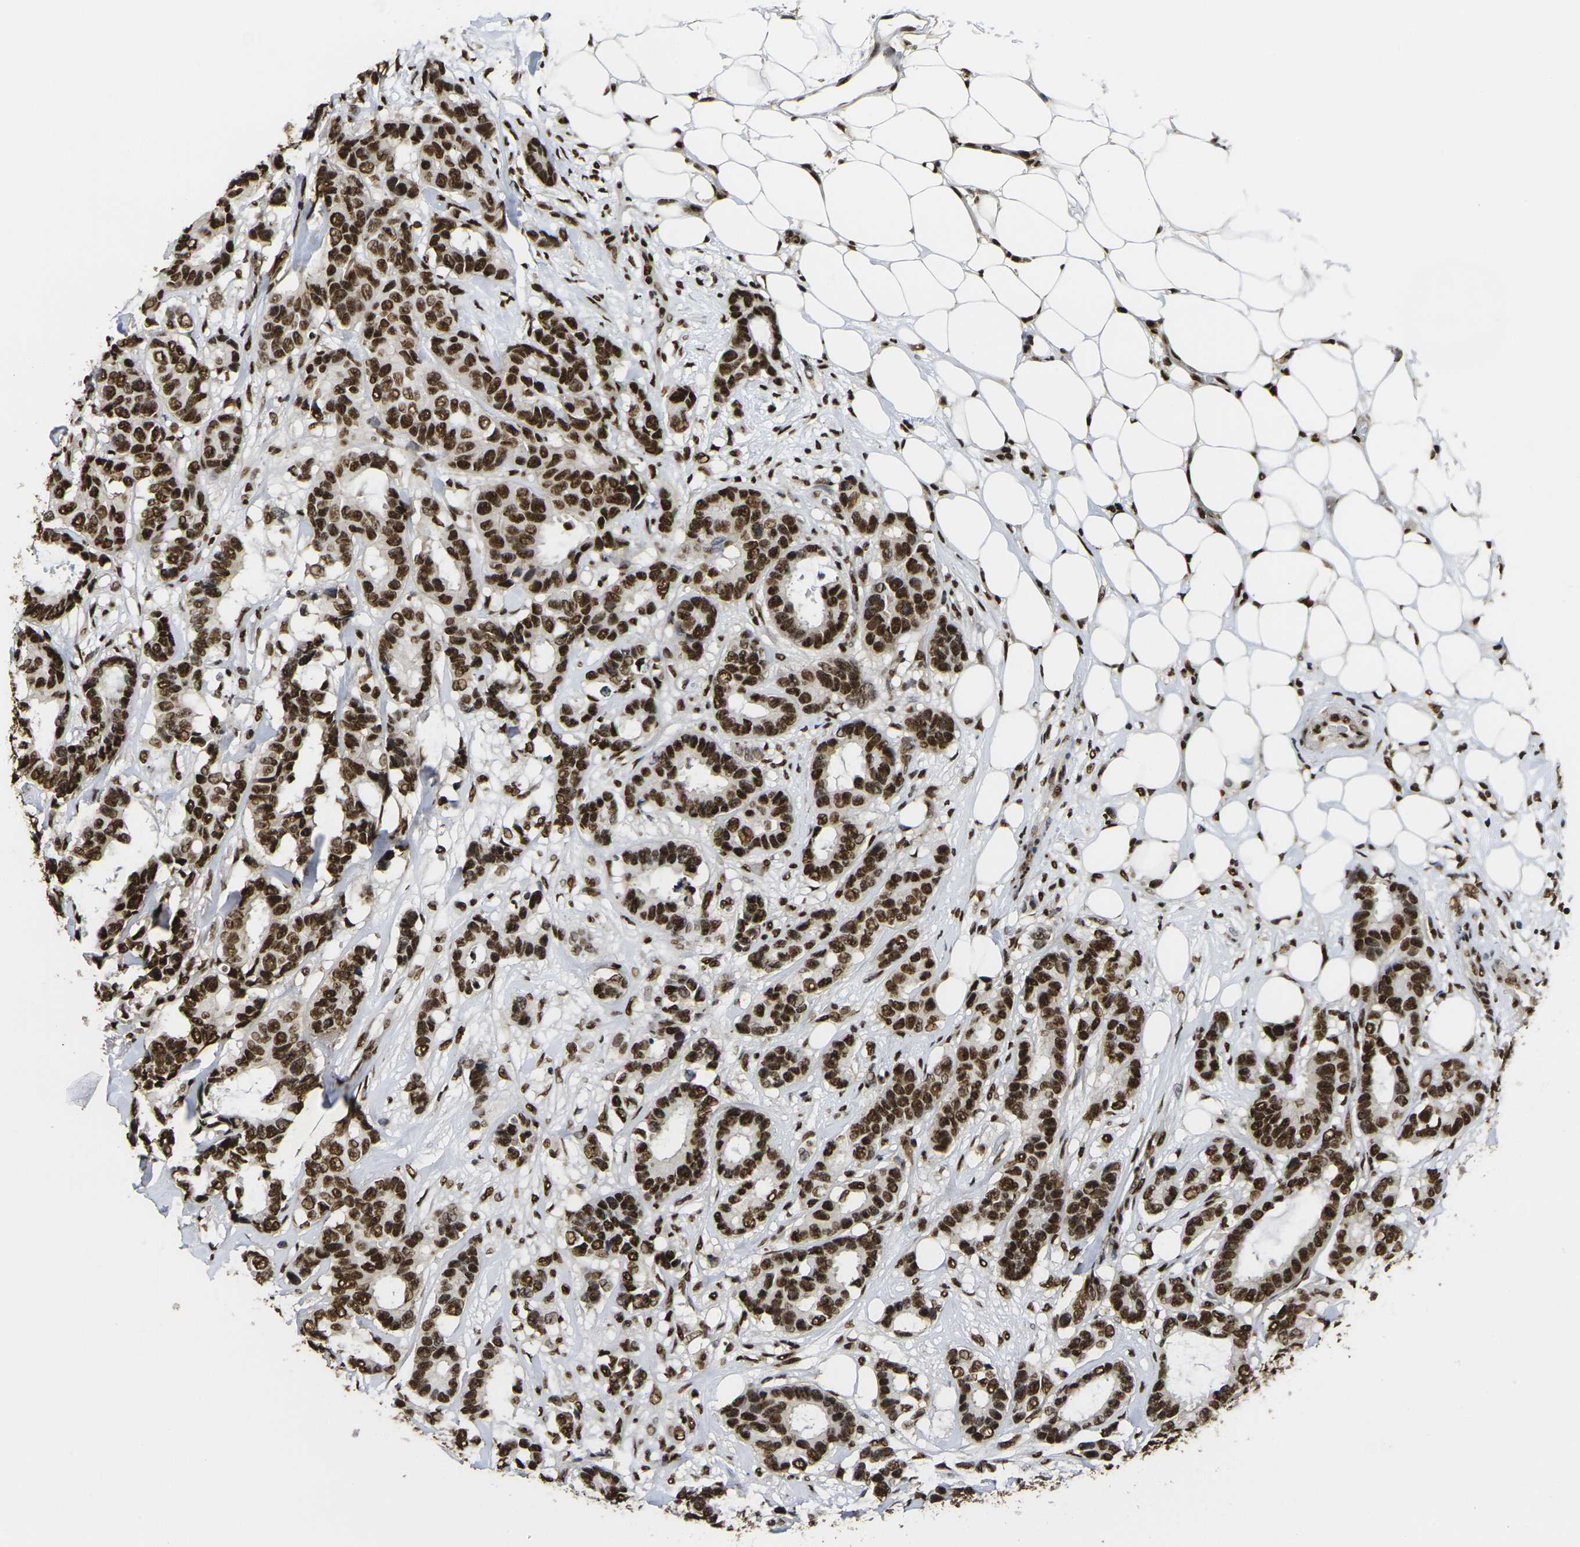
{"staining": {"intensity": "strong", "quantity": ">75%", "location": "nuclear"}, "tissue": "breast cancer", "cell_type": "Tumor cells", "image_type": "cancer", "snomed": [{"axis": "morphology", "description": "Duct carcinoma"}, {"axis": "topography", "description": "Breast"}], "caption": "A high amount of strong nuclear positivity is appreciated in about >75% of tumor cells in breast cancer (intraductal carcinoma) tissue.", "gene": "SMARCC1", "patient": {"sex": "female", "age": 87}}